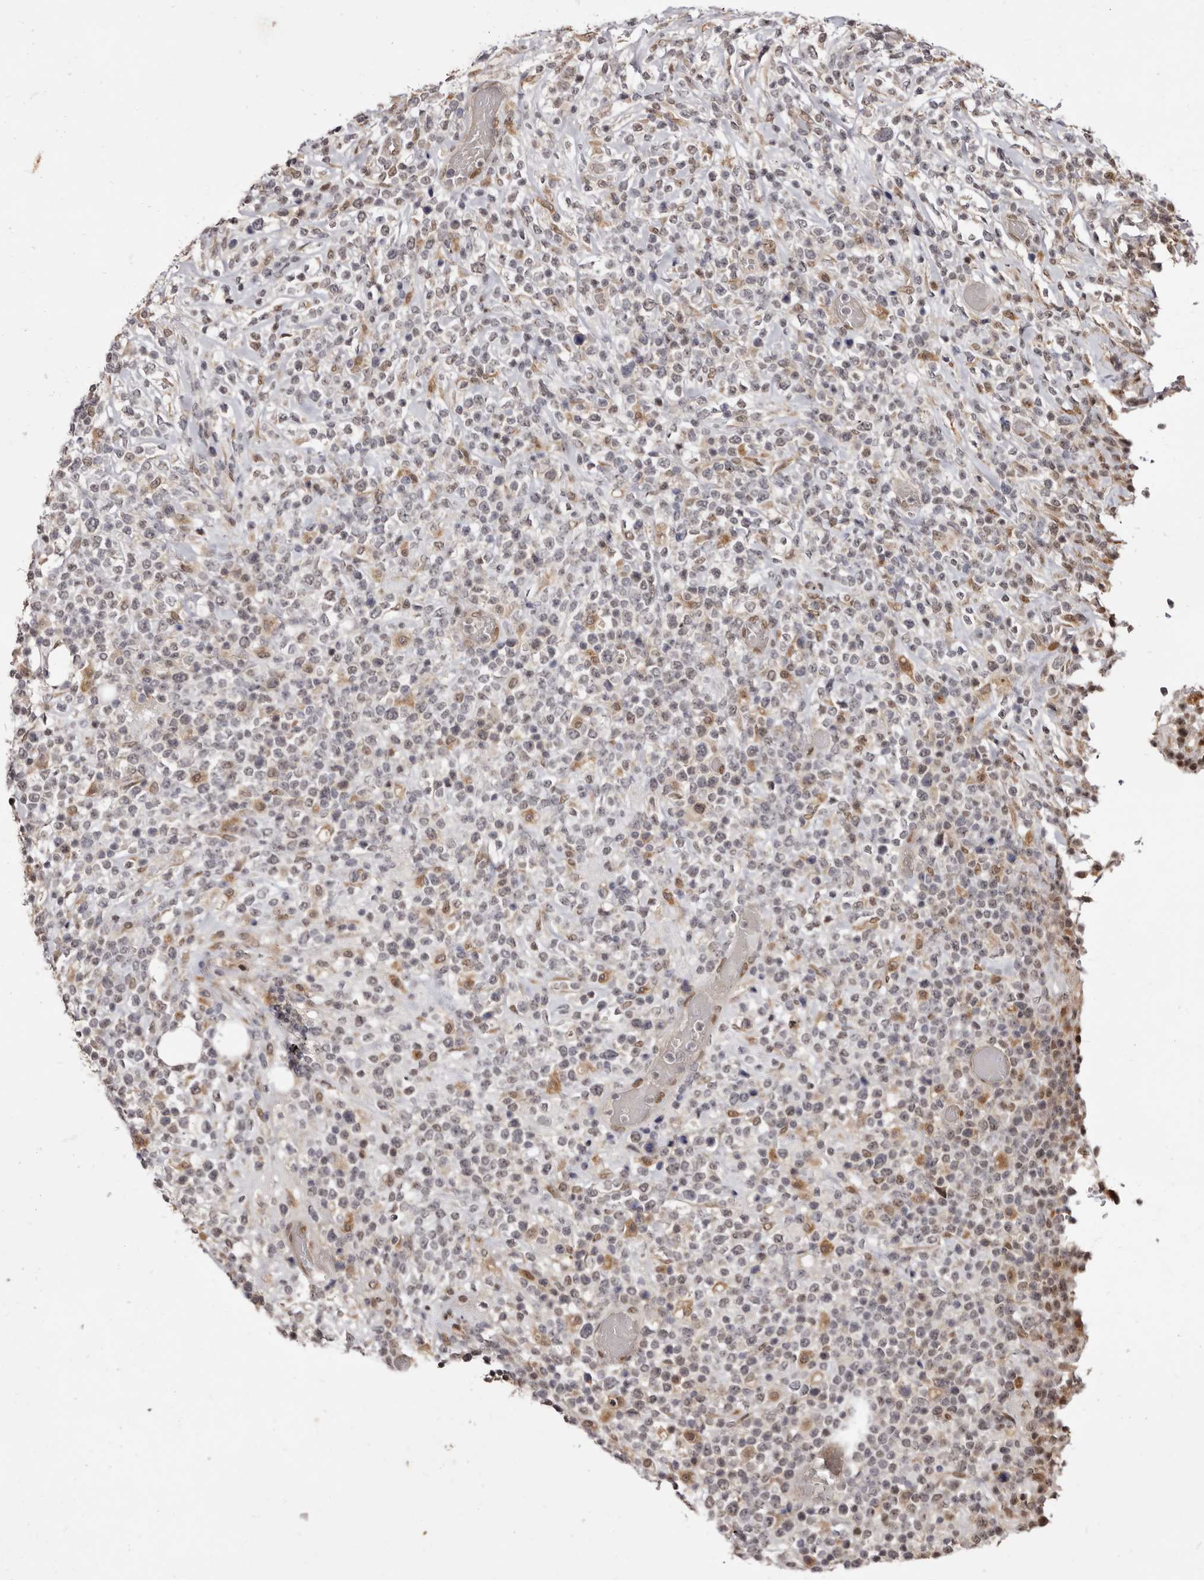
{"staining": {"intensity": "negative", "quantity": "none", "location": "none"}, "tissue": "lymphoma", "cell_type": "Tumor cells", "image_type": "cancer", "snomed": [{"axis": "morphology", "description": "Malignant lymphoma, non-Hodgkin's type, High grade"}, {"axis": "topography", "description": "Colon"}], "caption": "The micrograph reveals no significant expression in tumor cells of lymphoma.", "gene": "ZNF326", "patient": {"sex": "female", "age": 53}}